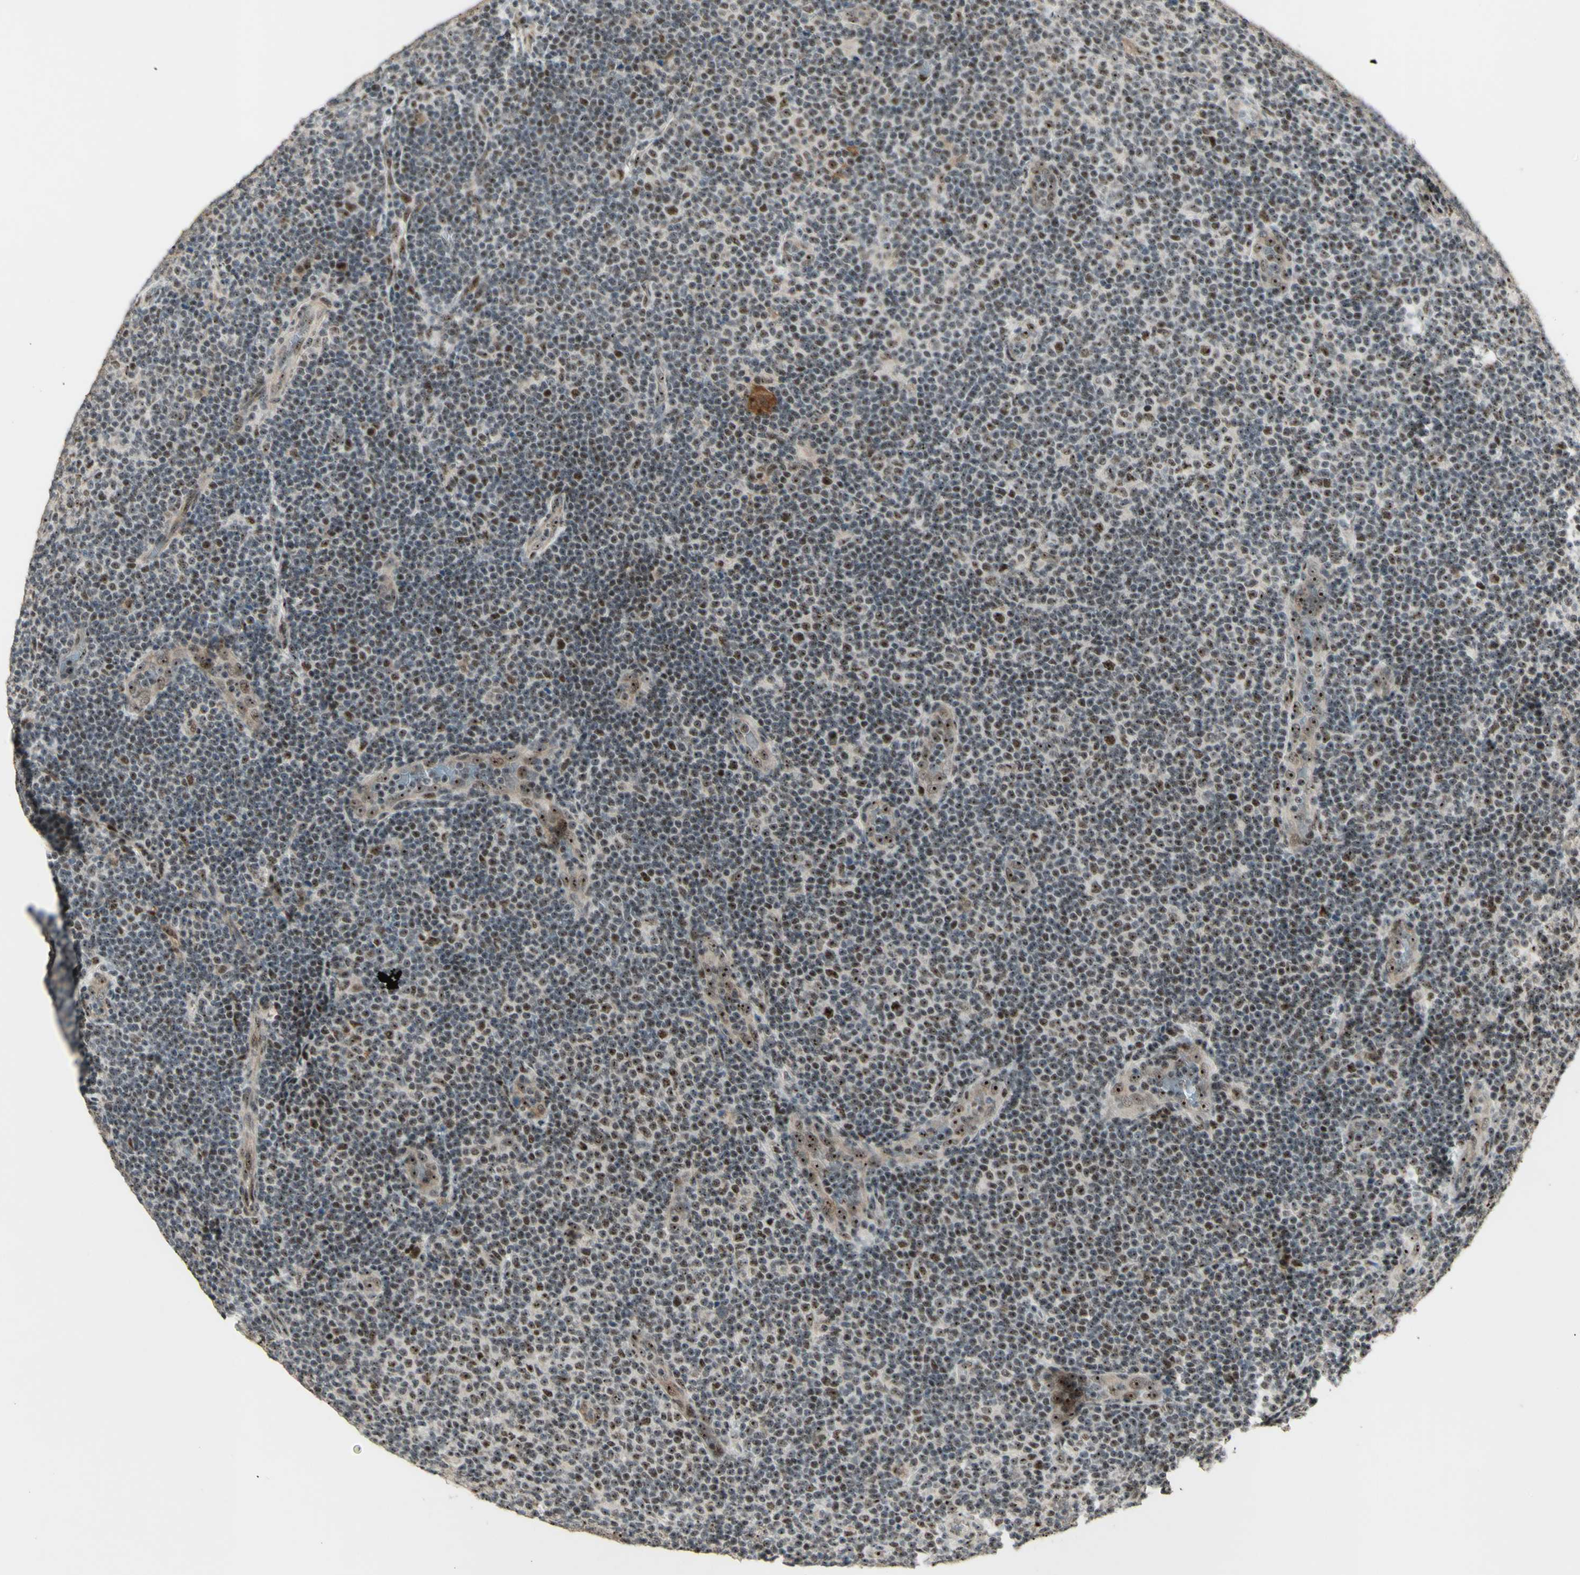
{"staining": {"intensity": "moderate", "quantity": ">75%", "location": "nuclear"}, "tissue": "lymphoma", "cell_type": "Tumor cells", "image_type": "cancer", "snomed": [{"axis": "morphology", "description": "Malignant lymphoma, non-Hodgkin's type, Low grade"}, {"axis": "topography", "description": "Lymph node"}], "caption": "A brown stain labels moderate nuclear expression of a protein in lymphoma tumor cells. (Brightfield microscopy of DAB IHC at high magnification).", "gene": "DHX9", "patient": {"sex": "male", "age": 83}}